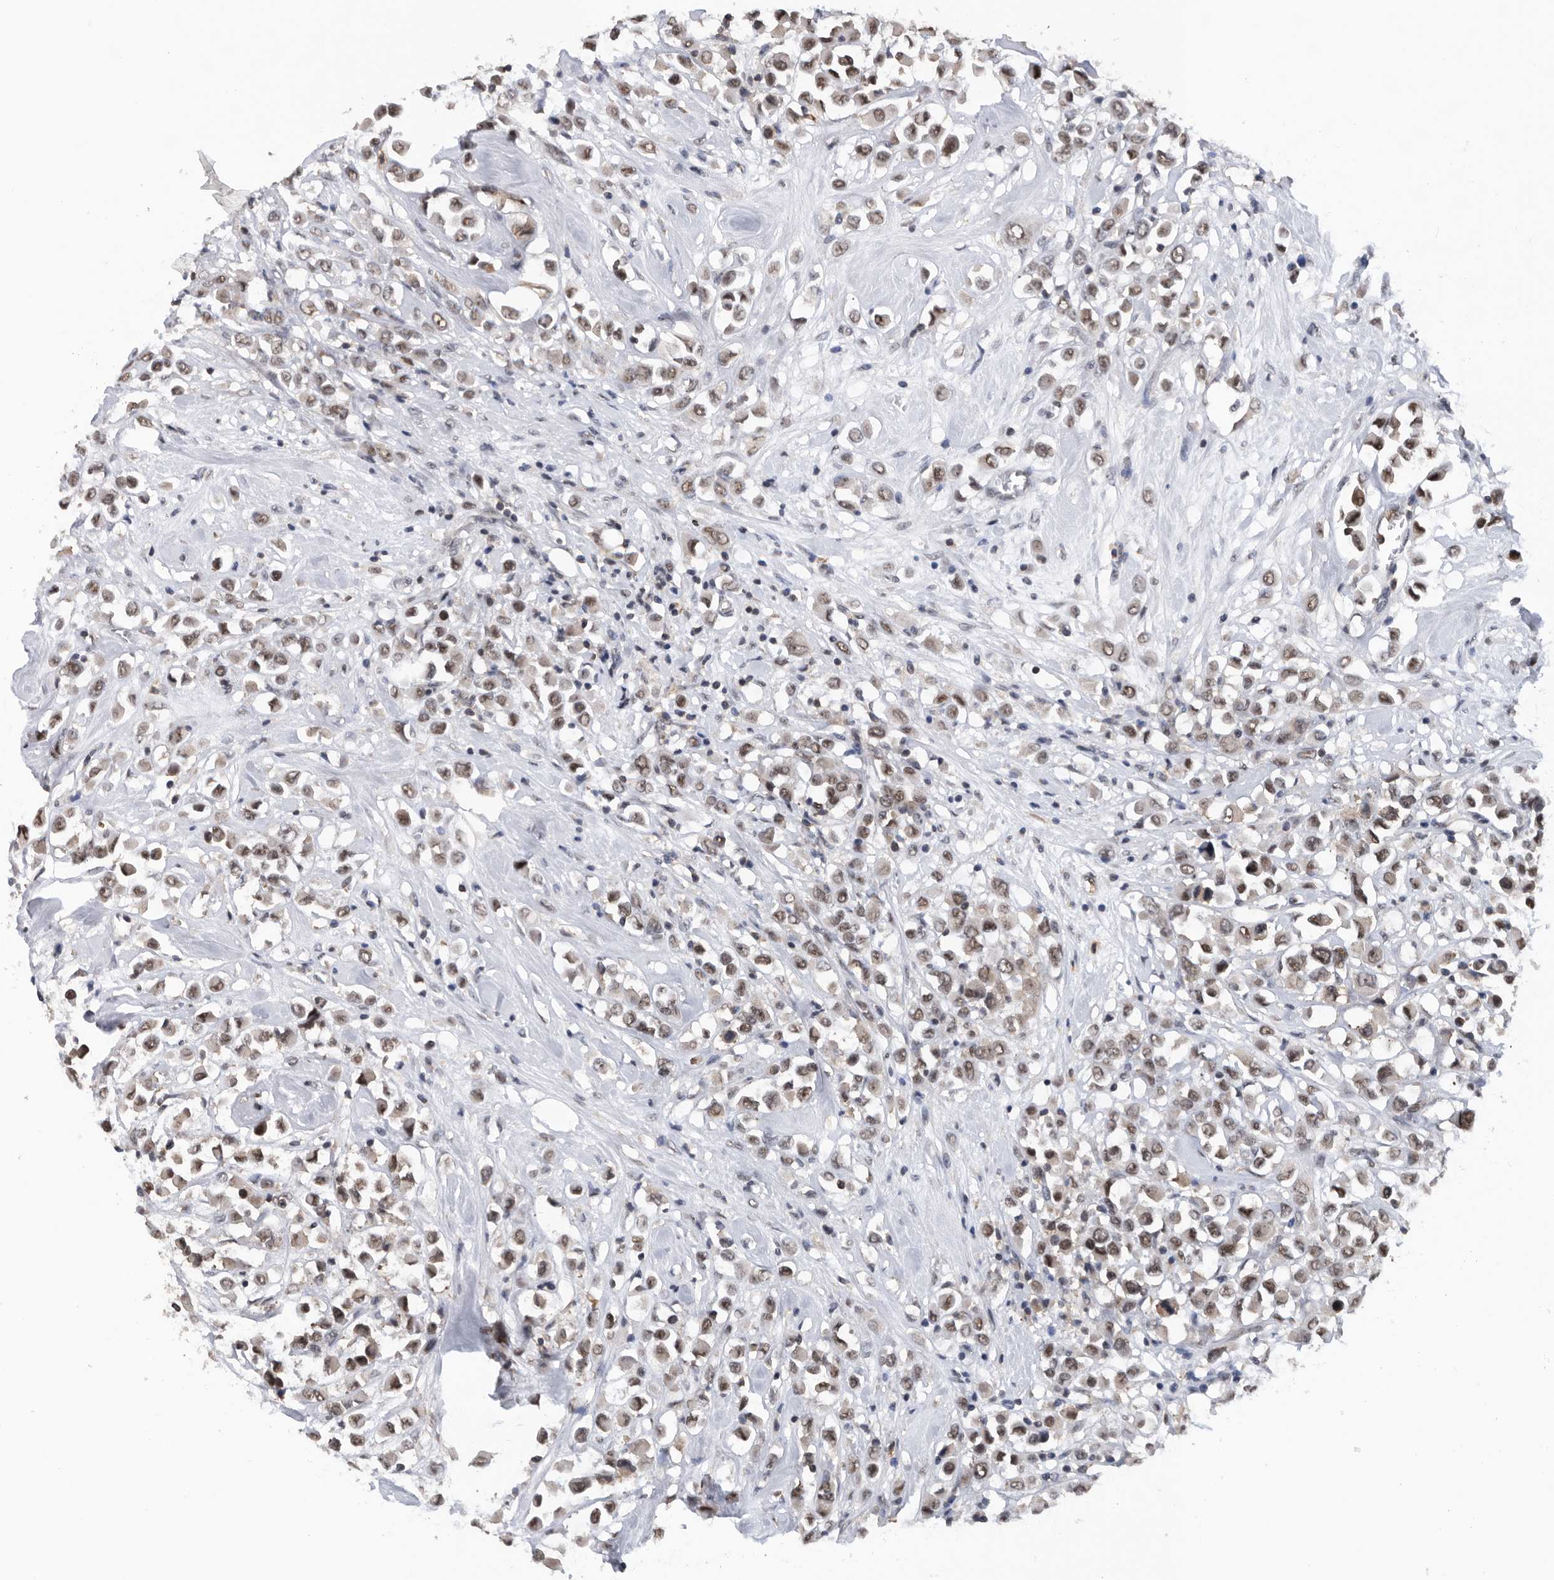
{"staining": {"intensity": "moderate", "quantity": ">75%", "location": "nuclear"}, "tissue": "breast cancer", "cell_type": "Tumor cells", "image_type": "cancer", "snomed": [{"axis": "morphology", "description": "Duct carcinoma"}, {"axis": "topography", "description": "Breast"}], "caption": "This histopathology image exhibits breast cancer (infiltrating ductal carcinoma) stained with IHC to label a protein in brown. The nuclear of tumor cells show moderate positivity for the protein. Nuclei are counter-stained blue.", "gene": "ZNF260", "patient": {"sex": "female", "age": 61}}